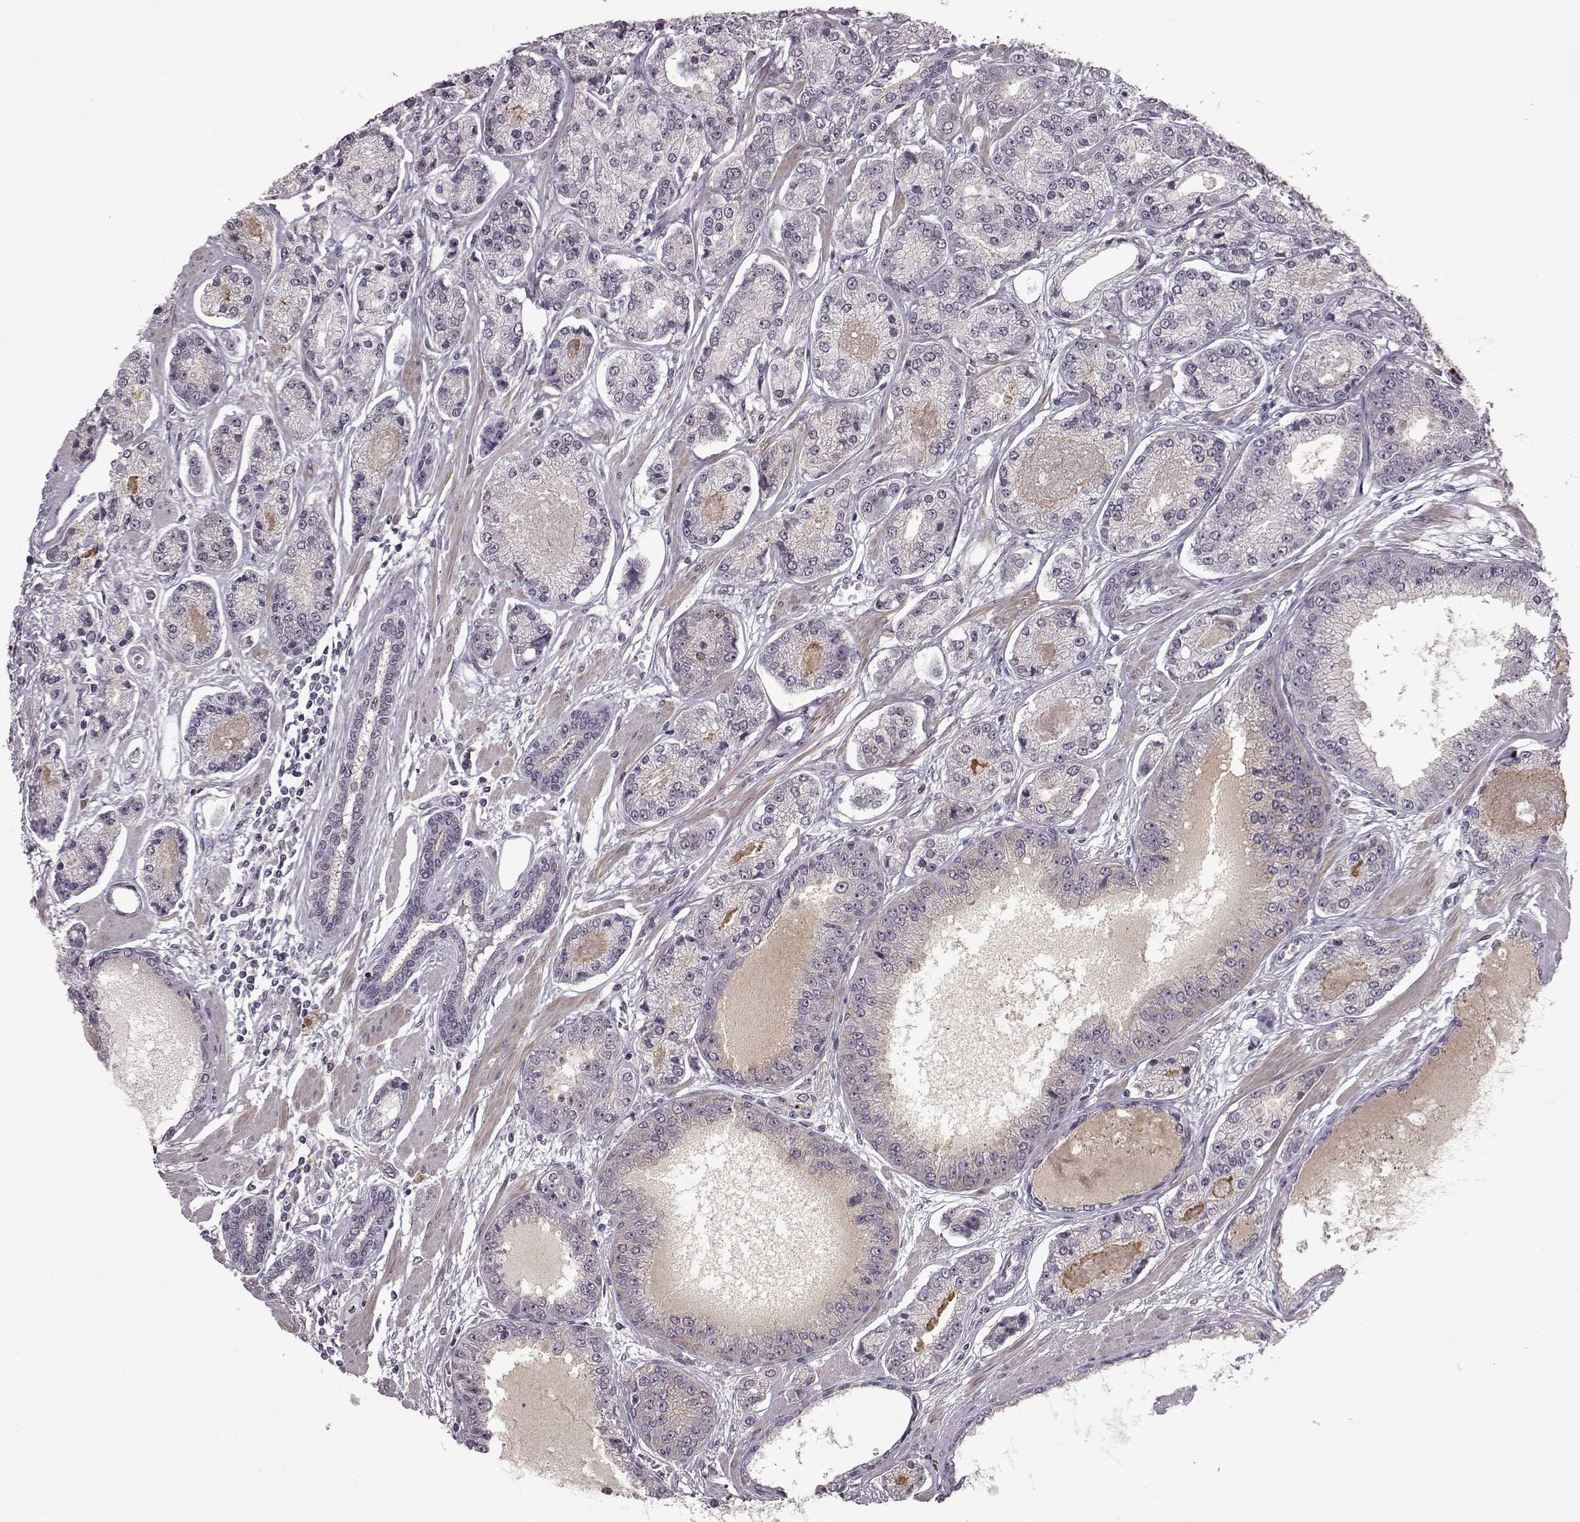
{"staining": {"intensity": "negative", "quantity": "none", "location": "none"}, "tissue": "prostate cancer", "cell_type": "Tumor cells", "image_type": "cancer", "snomed": [{"axis": "morphology", "description": "Adenocarcinoma, NOS"}, {"axis": "topography", "description": "Prostate"}], "caption": "There is no significant expression in tumor cells of adenocarcinoma (prostate).", "gene": "SLC28A2", "patient": {"sex": "male", "age": 64}}